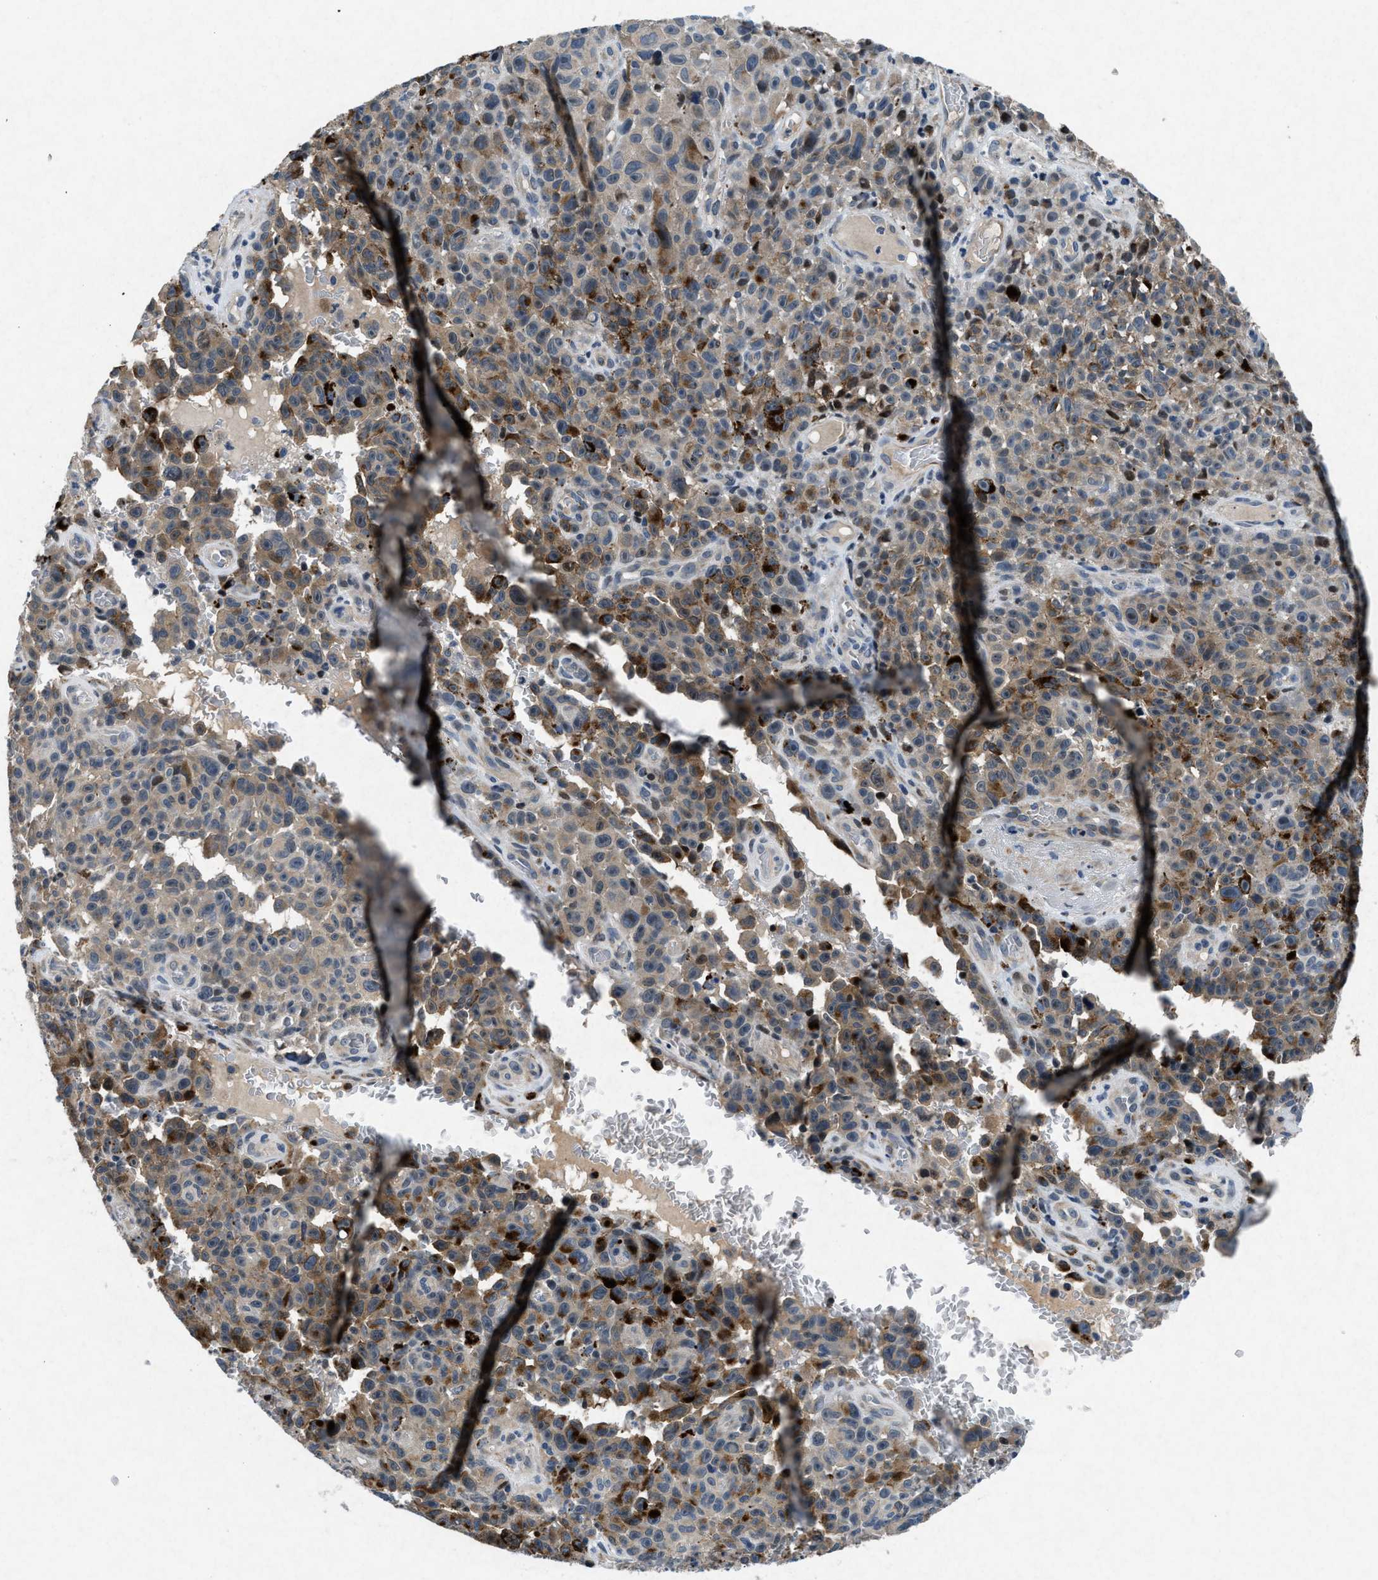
{"staining": {"intensity": "moderate", "quantity": "25%-75%", "location": "cytoplasmic/membranous"}, "tissue": "melanoma", "cell_type": "Tumor cells", "image_type": "cancer", "snomed": [{"axis": "morphology", "description": "Malignant melanoma, NOS"}, {"axis": "topography", "description": "Skin"}], "caption": "Brown immunohistochemical staining in human malignant melanoma shows moderate cytoplasmic/membranous staining in about 25%-75% of tumor cells.", "gene": "PHLDA1", "patient": {"sex": "female", "age": 82}}